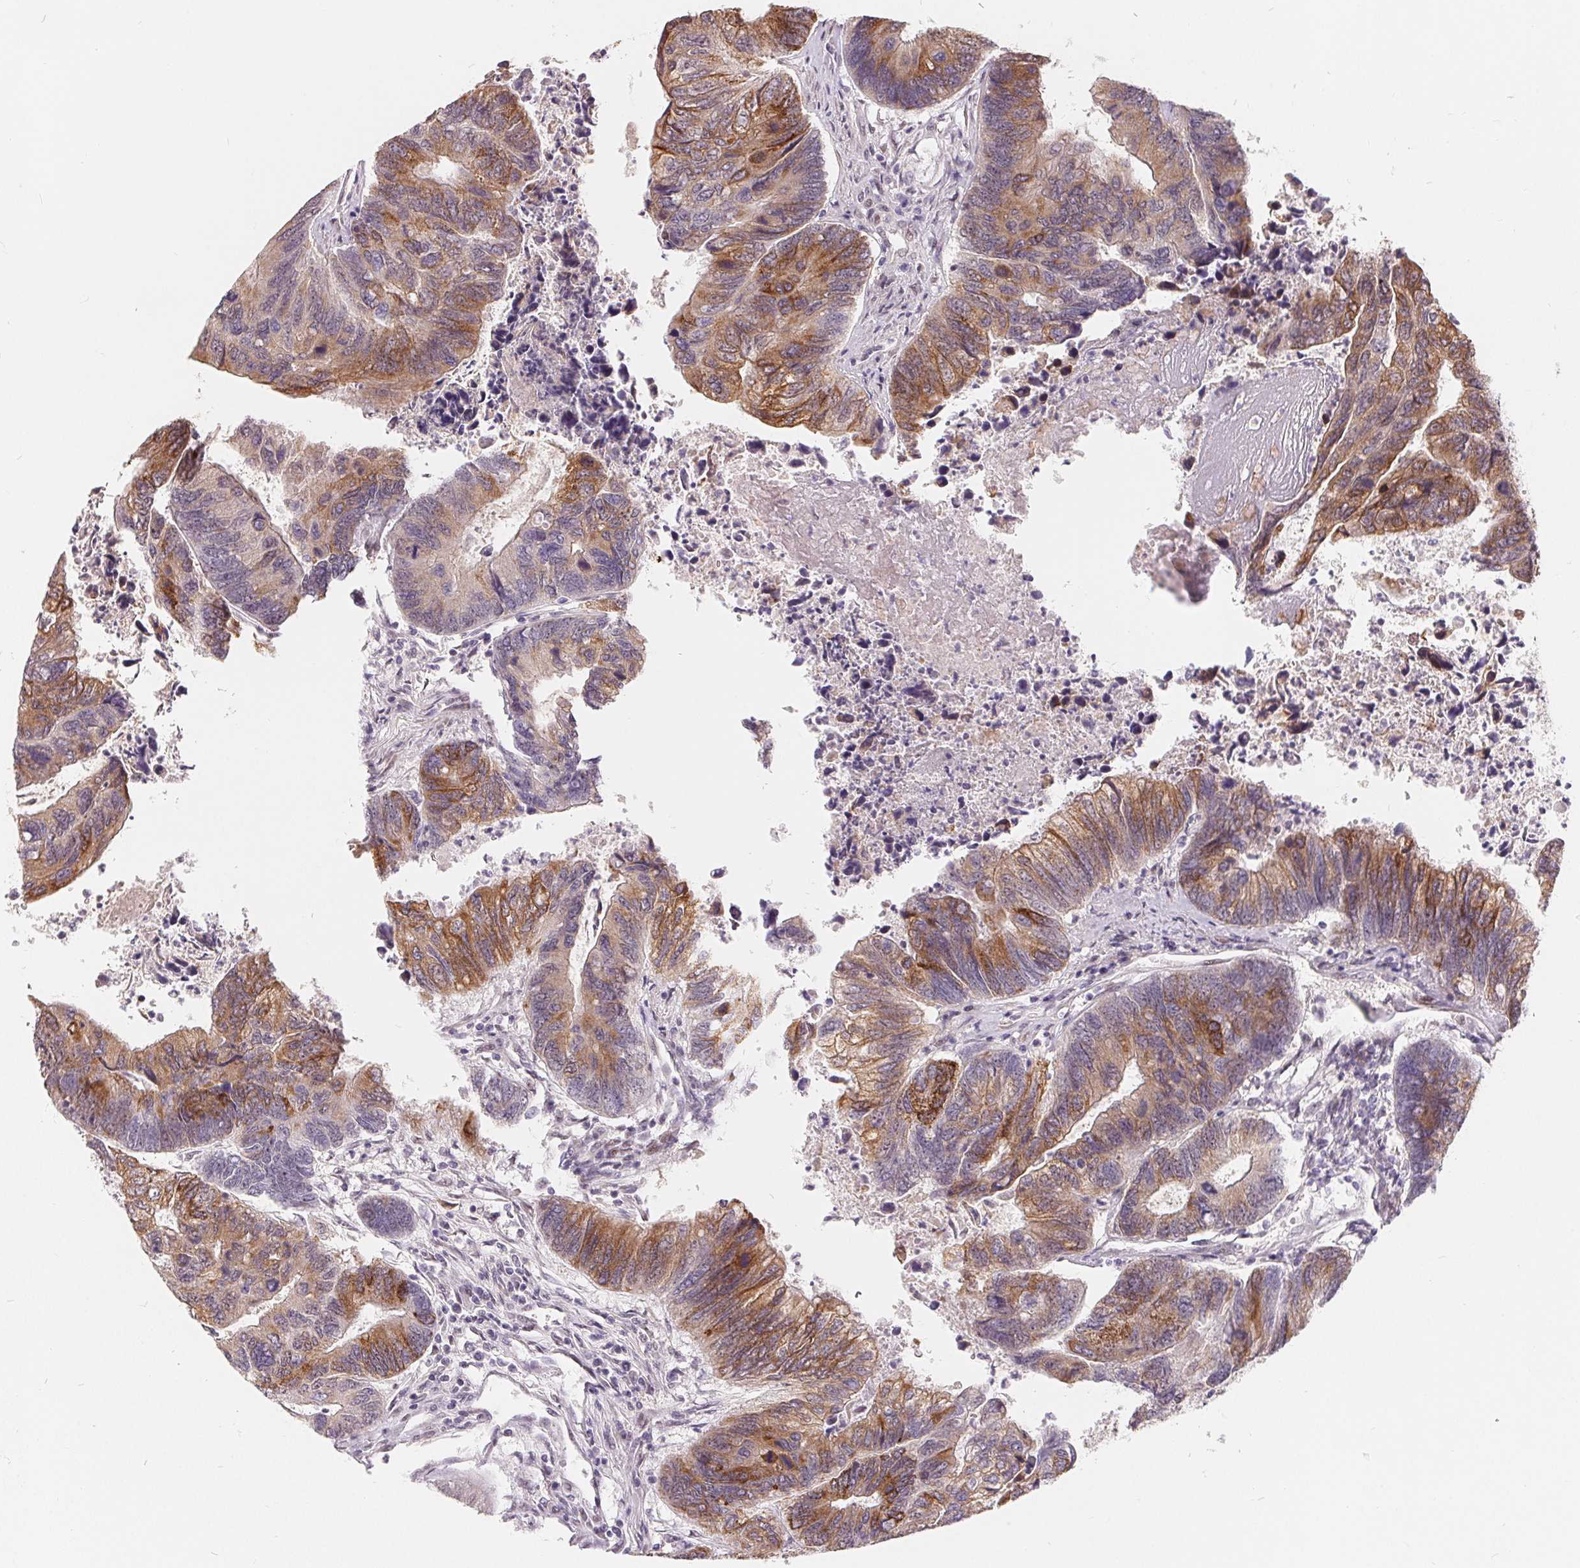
{"staining": {"intensity": "moderate", "quantity": "25%-75%", "location": "cytoplasmic/membranous"}, "tissue": "colorectal cancer", "cell_type": "Tumor cells", "image_type": "cancer", "snomed": [{"axis": "morphology", "description": "Adenocarcinoma, NOS"}, {"axis": "topography", "description": "Colon"}], "caption": "Tumor cells exhibit medium levels of moderate cytoplasmic/membranous expression in approximately 25%-75% of cells in human colorectal adenocarcinoma.", "gene": "NRG2", "patient": {"sex": "female", "age": 67}}